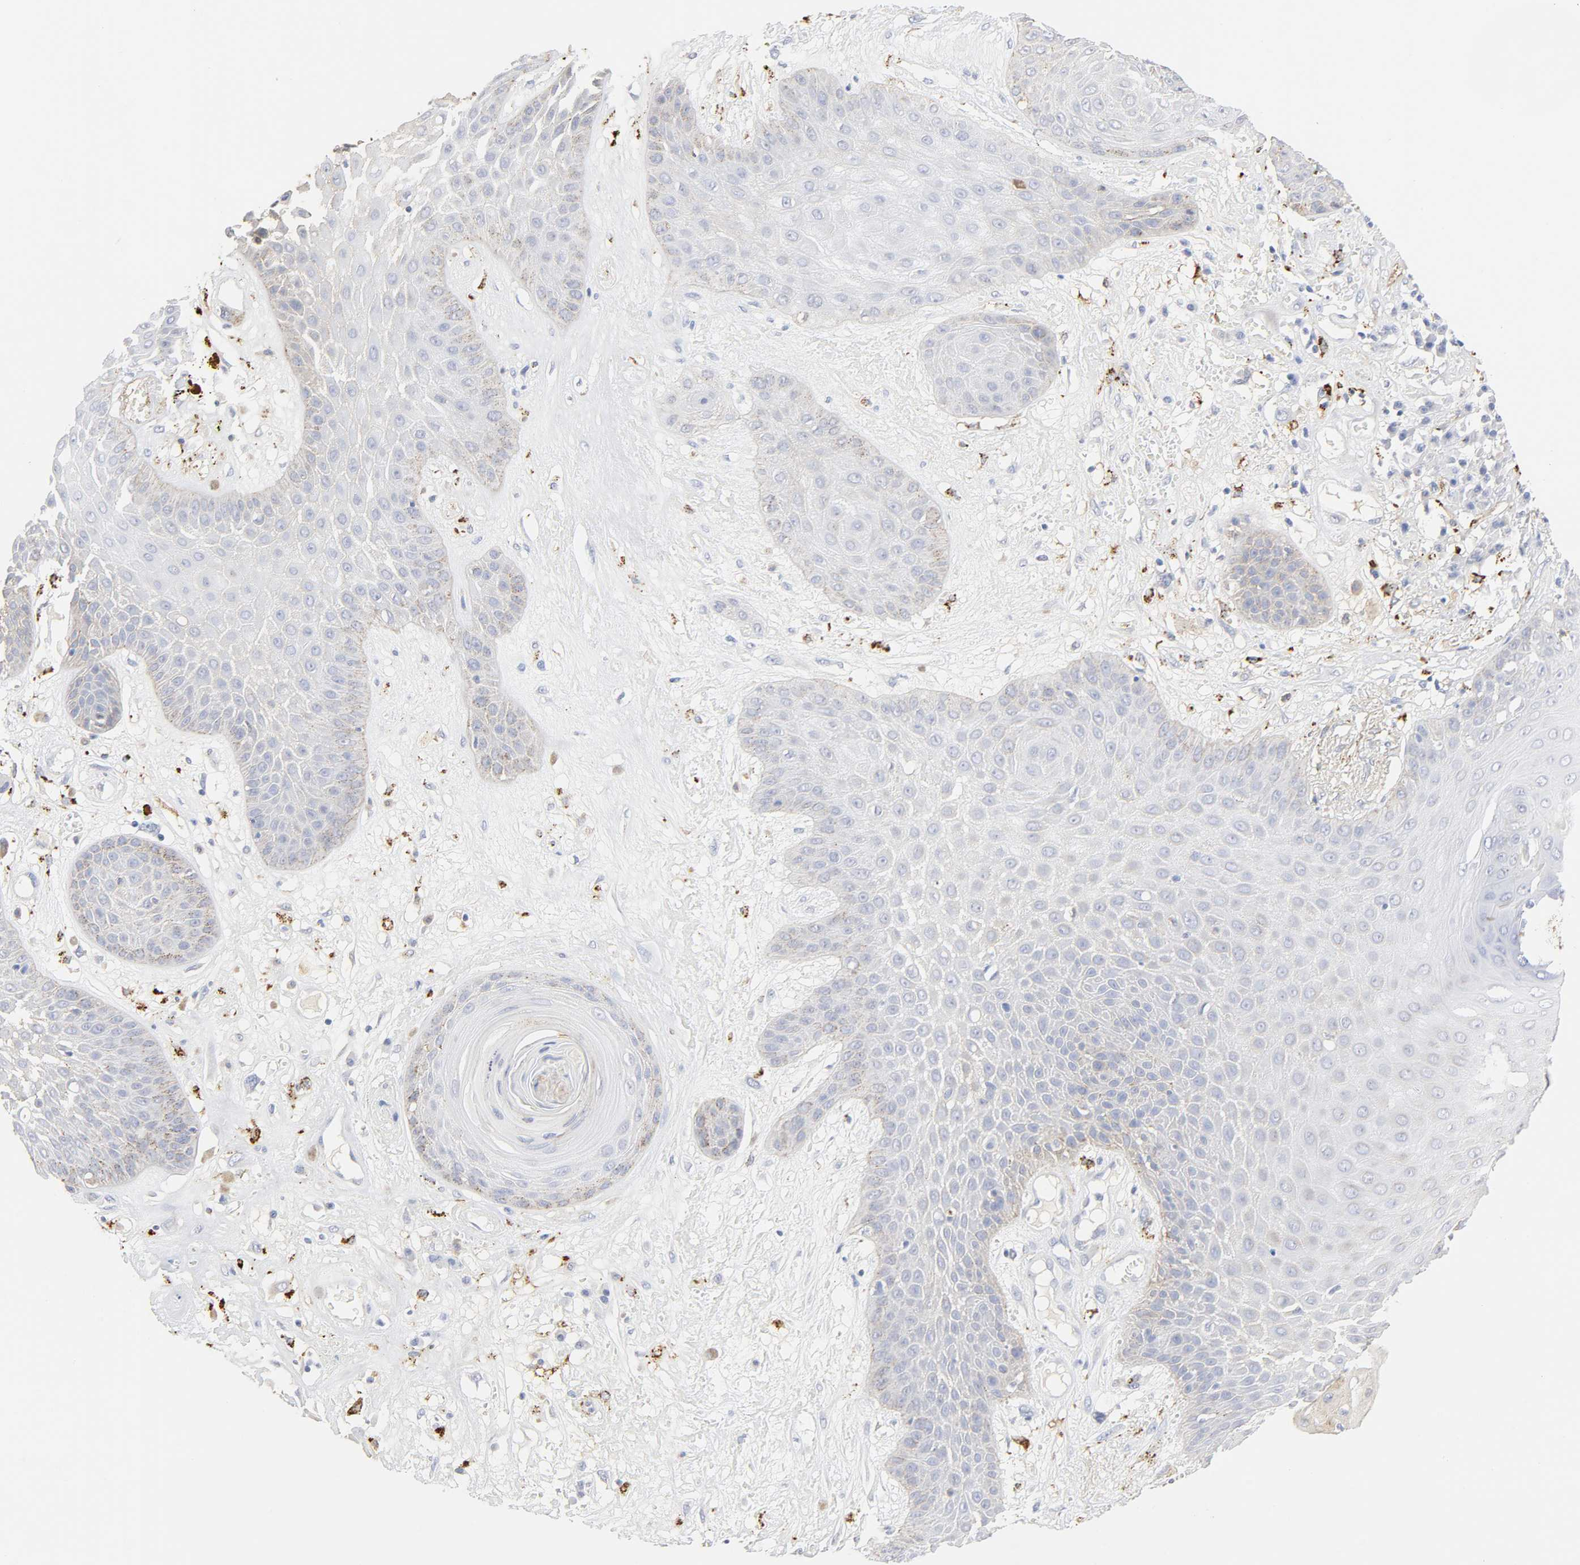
{"staining": {"intensity": "weak", "quantity": "<25%", "location": "cytoplasmic/membranous"}, "tissue": "skin cancer", "cell_type": "Tumor cells", "image_type": "cancer", "snomed": [{"axis": "morphology", "description": "Squamous cell carcinoma, NOS"}, {"axis": "topography", "description": "Skin"}], "caption": "Human skin cancer stained for a protein using immunohistochemistry (IHC) shows no positivity in tumor cells.", "gene": "MAGEB17", "patient": {"sex": "male", "age": 65}}